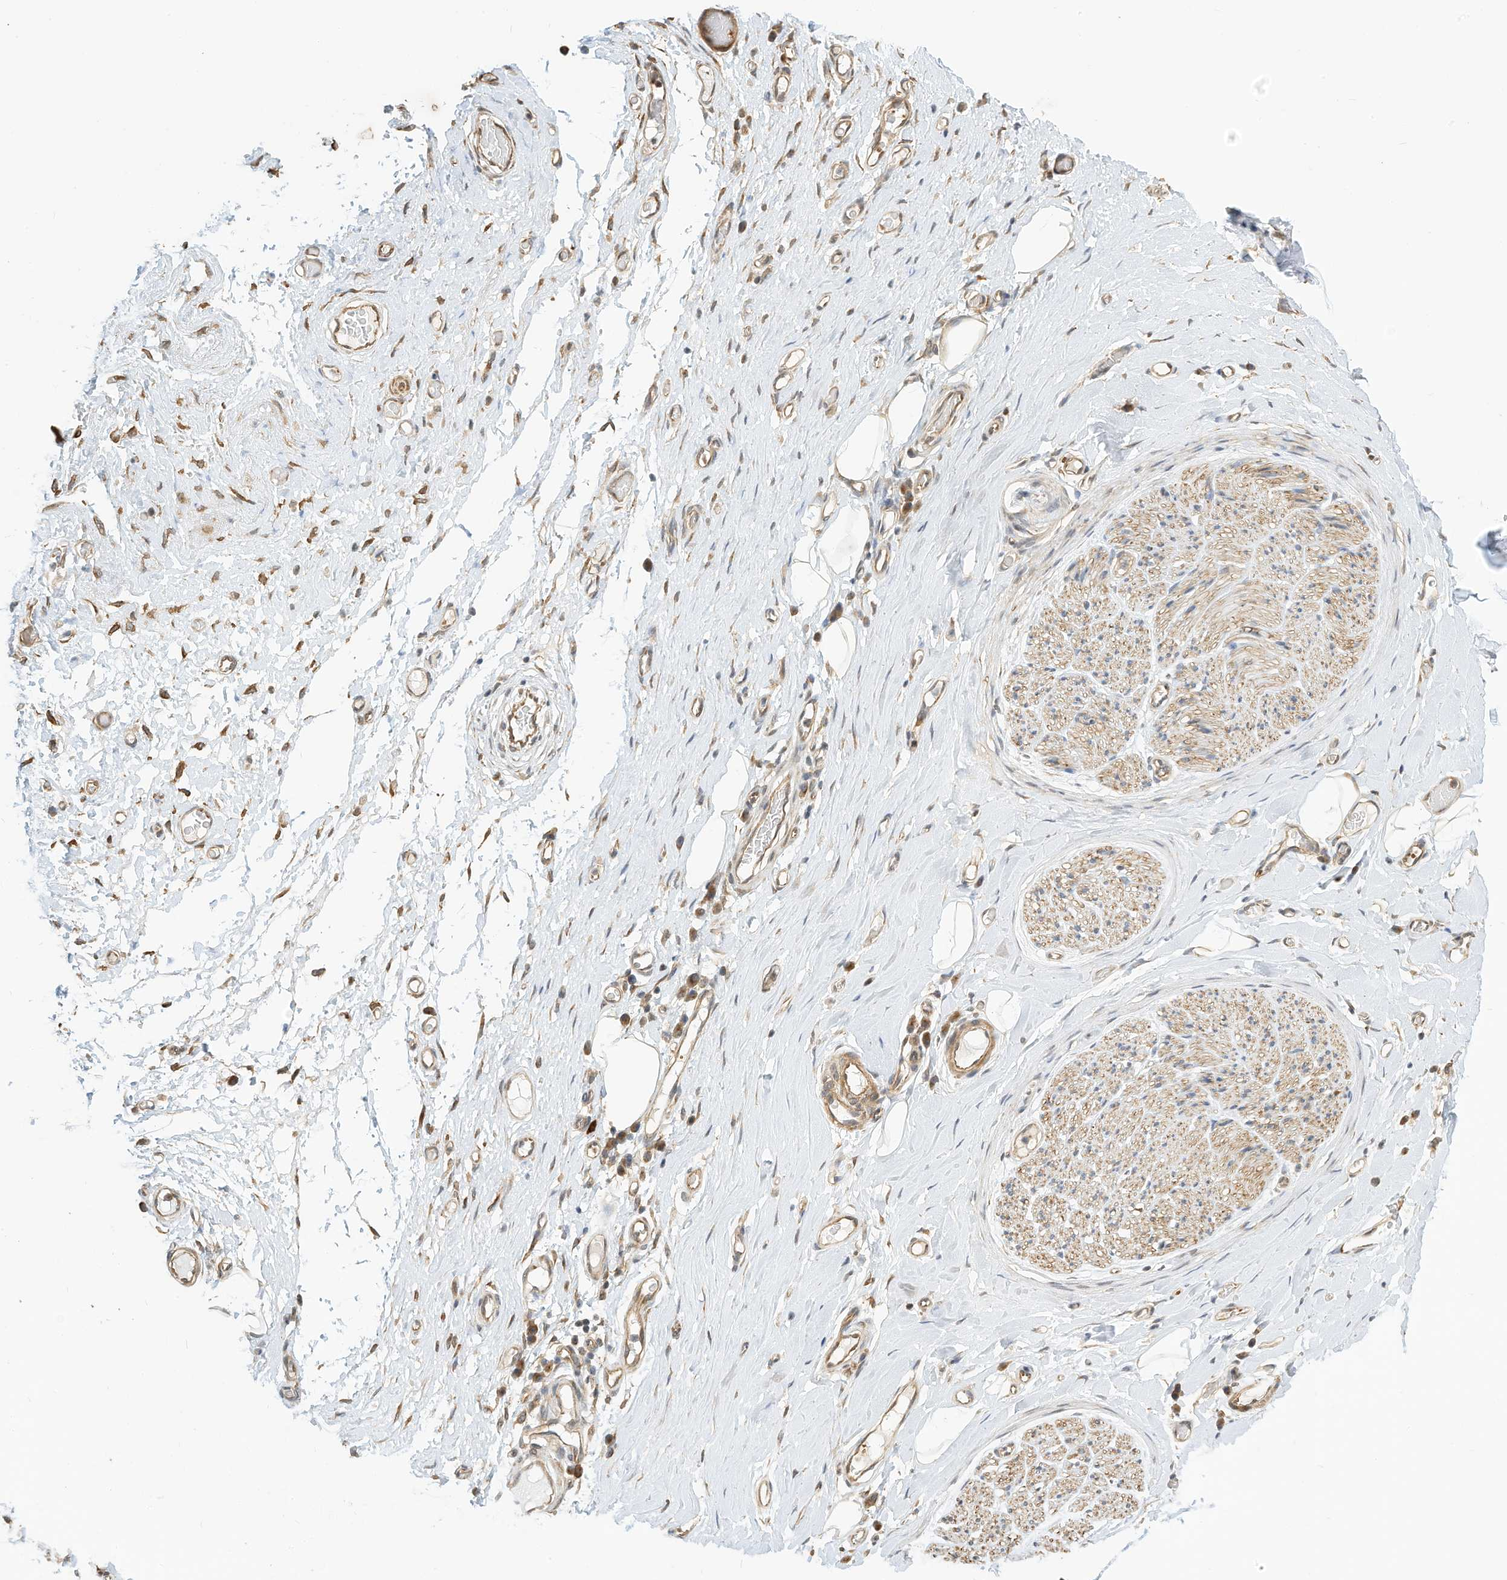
{"staining": {"intensity": "moderate", "quantity": "25%-75%", "location": "cytoplasmic/membranous"}, "tissue": "adipose tissue", "cell_type": "Adipocytes", "image_type": "normal", "snomed": [{"axis": "morphology", "description": "Normal tissue, NOS"}, {"axis": "morphology", "description": "Adenocarcinoma, NOS"}, {"axis": "topography", "description": "Esophagus"}, {"axis": "topography", "description": "Stomach, upper"}, {"axis": "topography", "description": "Peripheral nerve tissue"}], "caption": "Moderate cytoplasmic/membranous staining is identified in approximately 25%-75% of adipocytes in unremarkable adipose tissue.", "gene": "OFD1", "patient": {"sex": "male", "age": 62}}